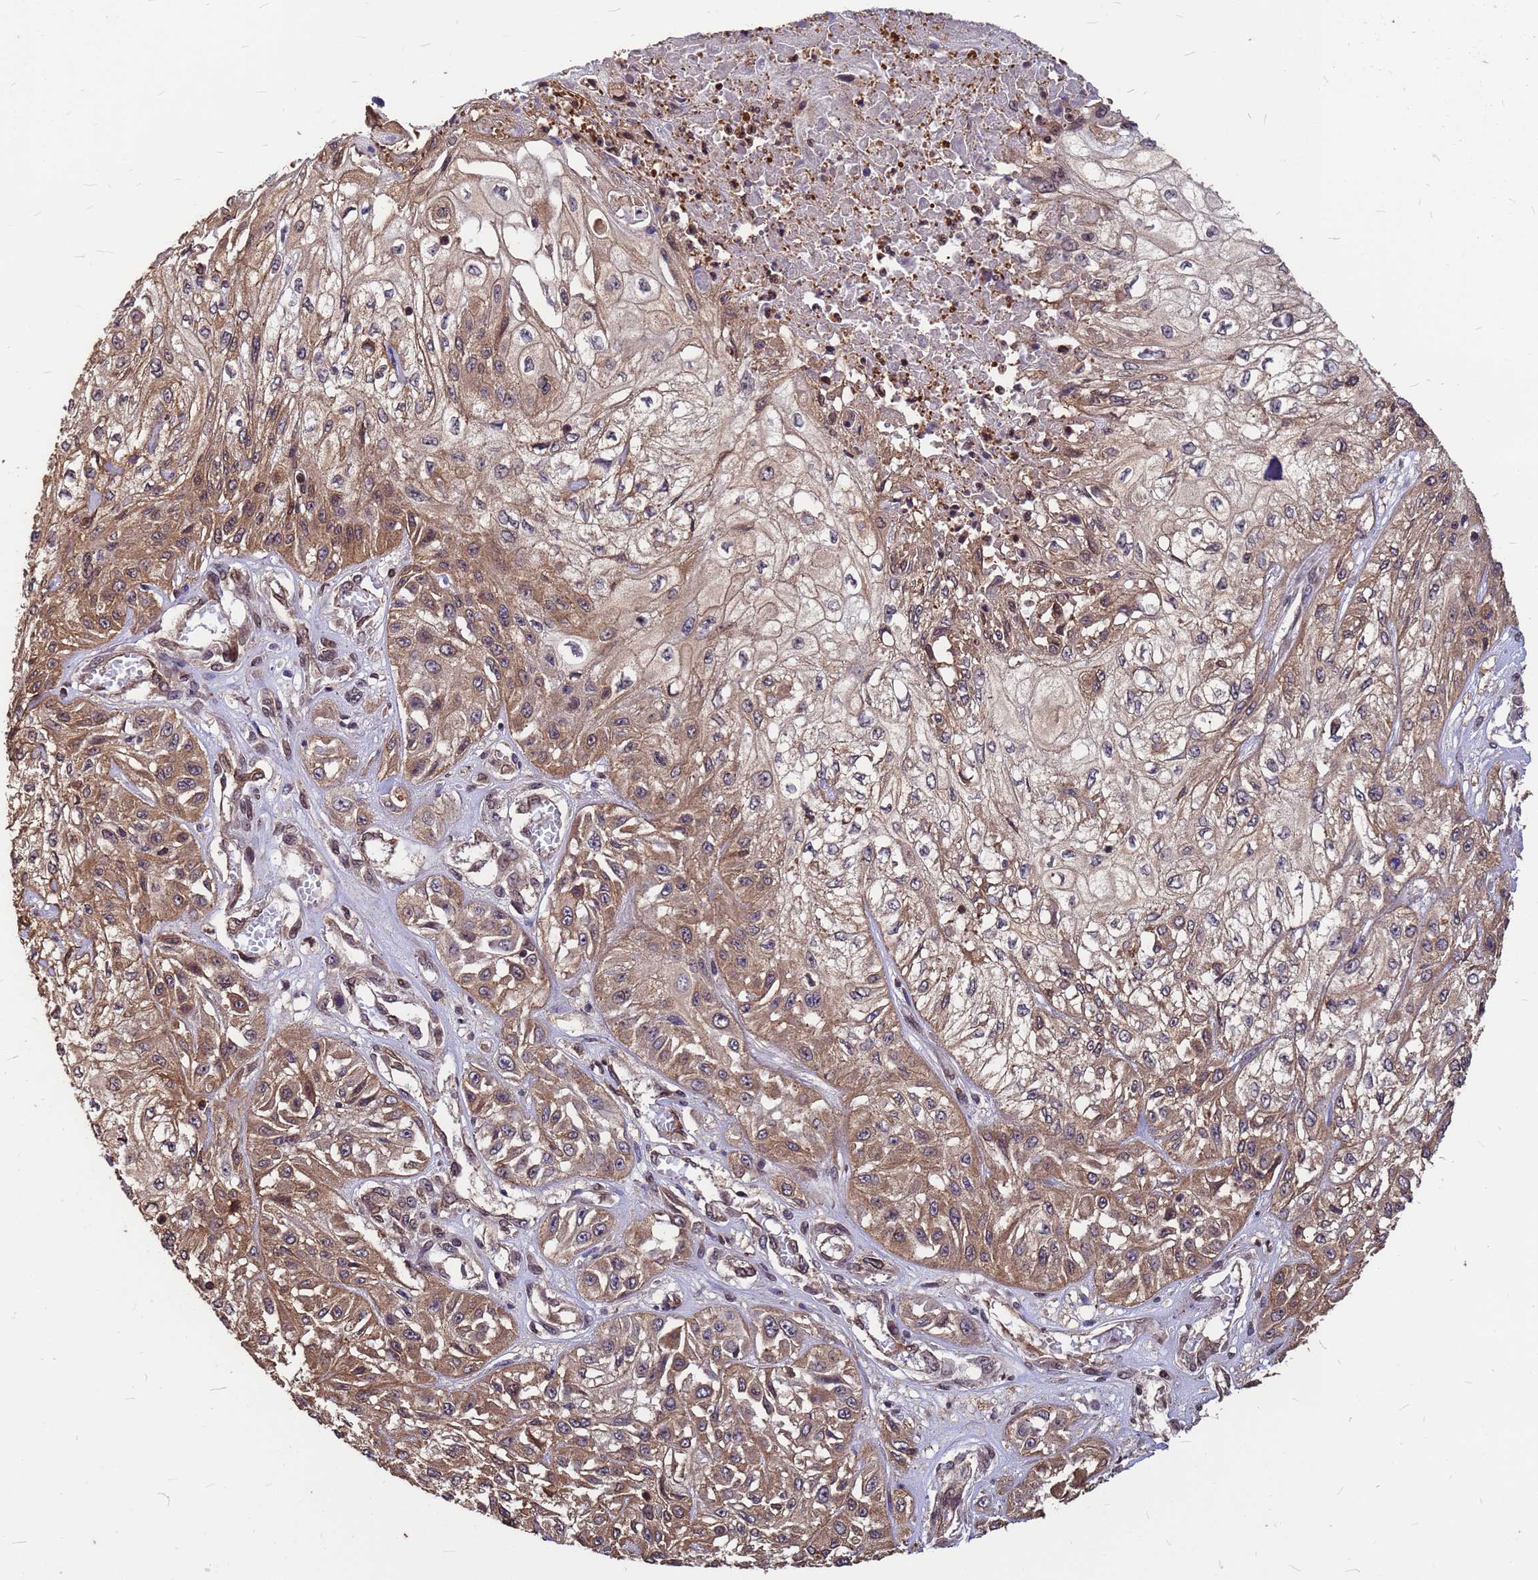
{"staining": {"intensity": "moderate", "quantity": ">75%", "location": "cytoplasmic/membranous,nuclear"}, "tissue": "skin cancer", "cell_type": "Tumor cells", "image_type": "cancer", "snomed": [{"axis": "morphology", "description": "Squamous cell carcinoma, NOS"}, {"axis": "morphology", "description": "Squamous cell carcinoma, metastatic, NOS"}, {"axis": "topography", "description": "Skin"}, {"axis": "topography", "description": "Lymph node"}], "caption": "DAB (3,3'-diaminobenzidine) immunohistochemical staining of human skin cancer (metastatic squamous cell carcinoma) reveals moderate cytoplasmic/membranous and nuclear protein positivity in about >75% of tumor cells. The protein is shown in brown color, while the nuclei are stained blue.", "gene": "C1orf35", "patient": {"sex": "male", "age": 75}}